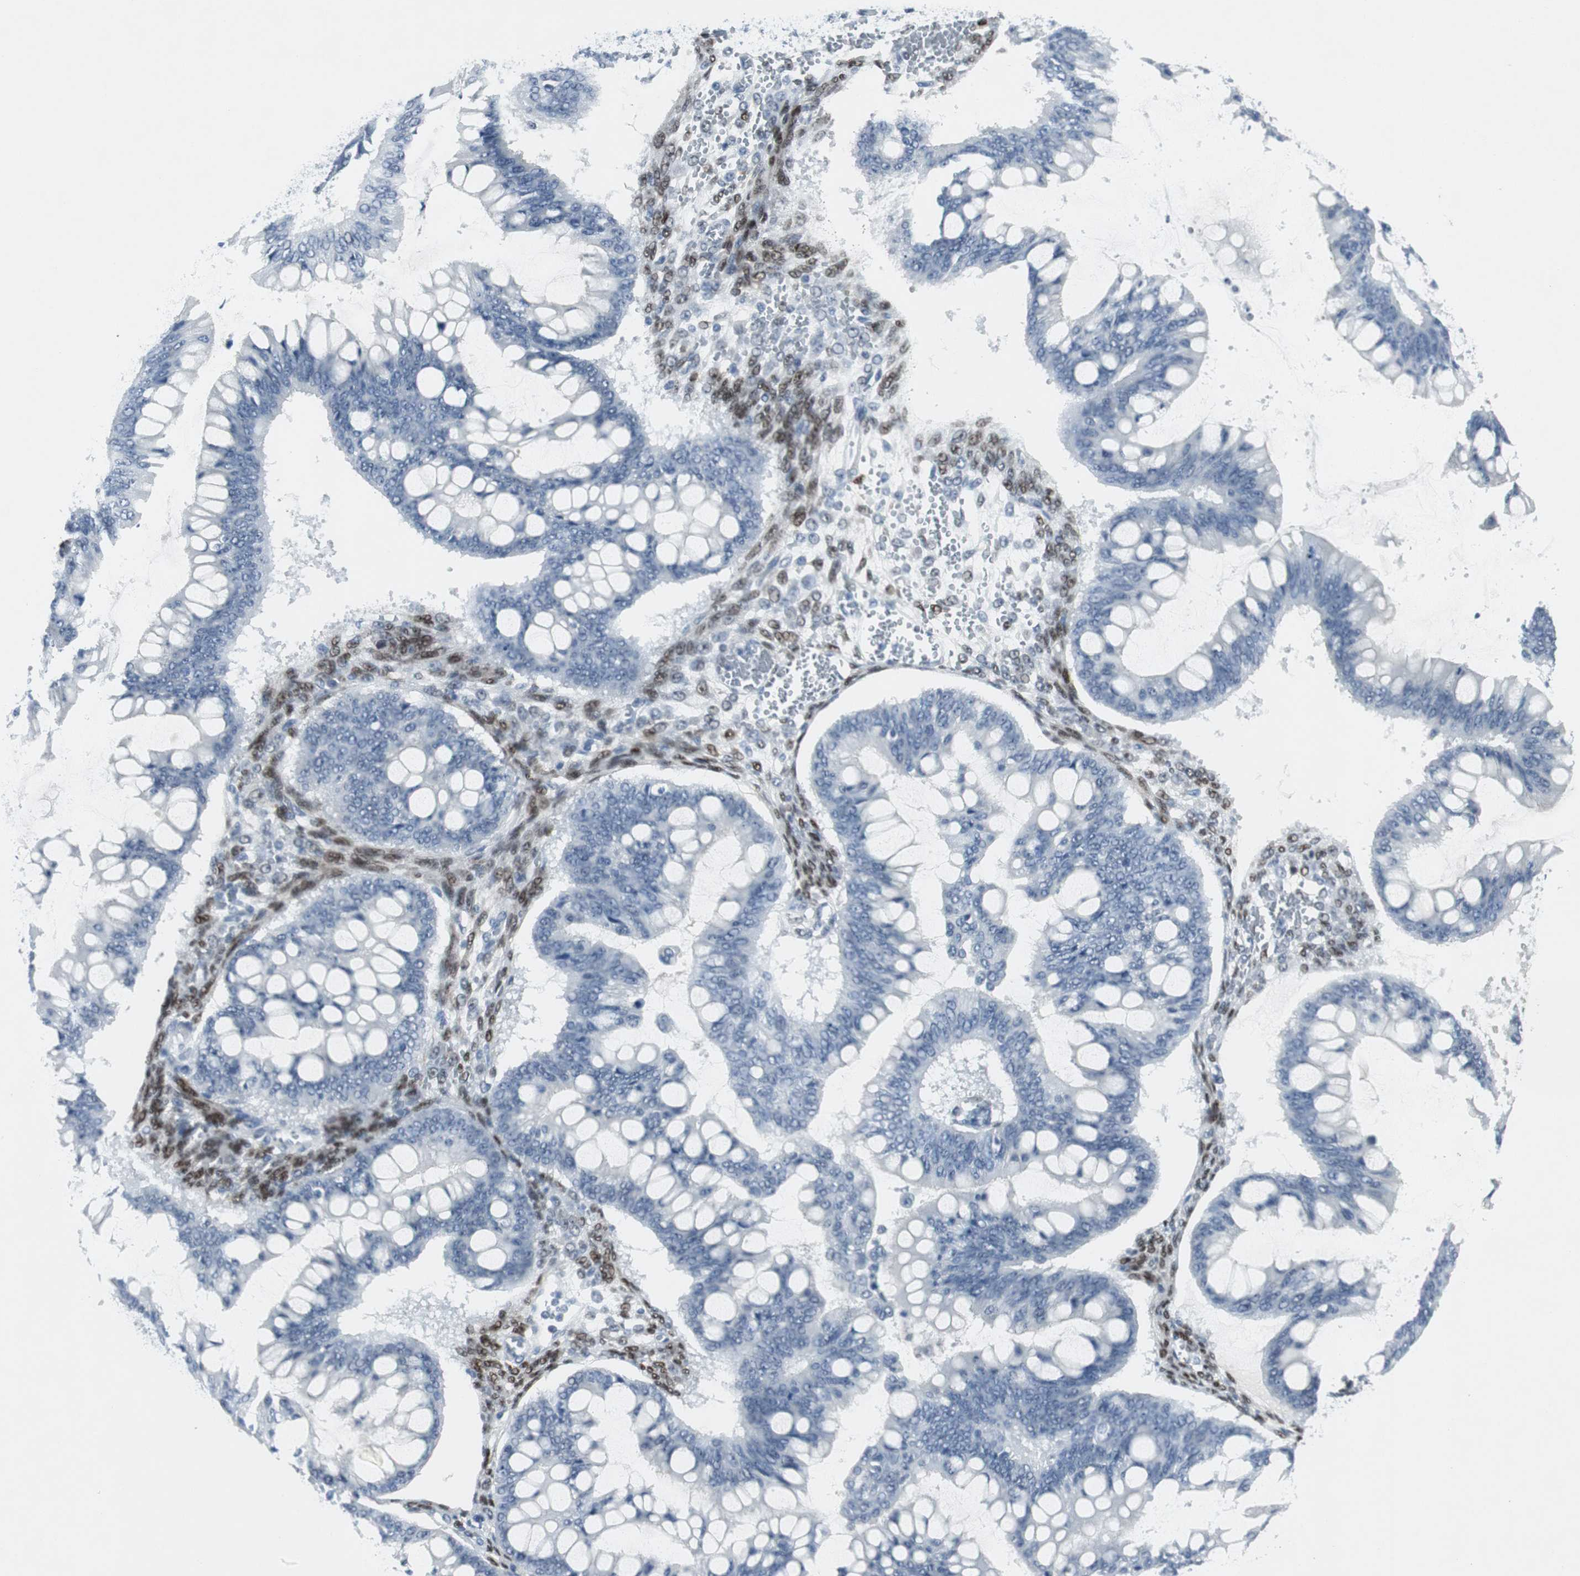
{"staining": {"intensity": "negative", "quantity": "none", "location": "none"}, "tissue": "ovarian cancer", "cell_type": "Tumor cells", "image_type": "cancer", "snomed": [{"axis": "morphology", "description": "Cystadenocarcinoma, mucinous, NOS"}, {"axis": "topography", "description": "Ovary"}], "caption": "Micrograph shows no significant protein expression in tumor cells of ovarian cancer (mucinous cystadenocarcinoma). Nuclei are stained in blue.", "gene": "ELK1", "patient": {"sex": "female", "age": 73}}